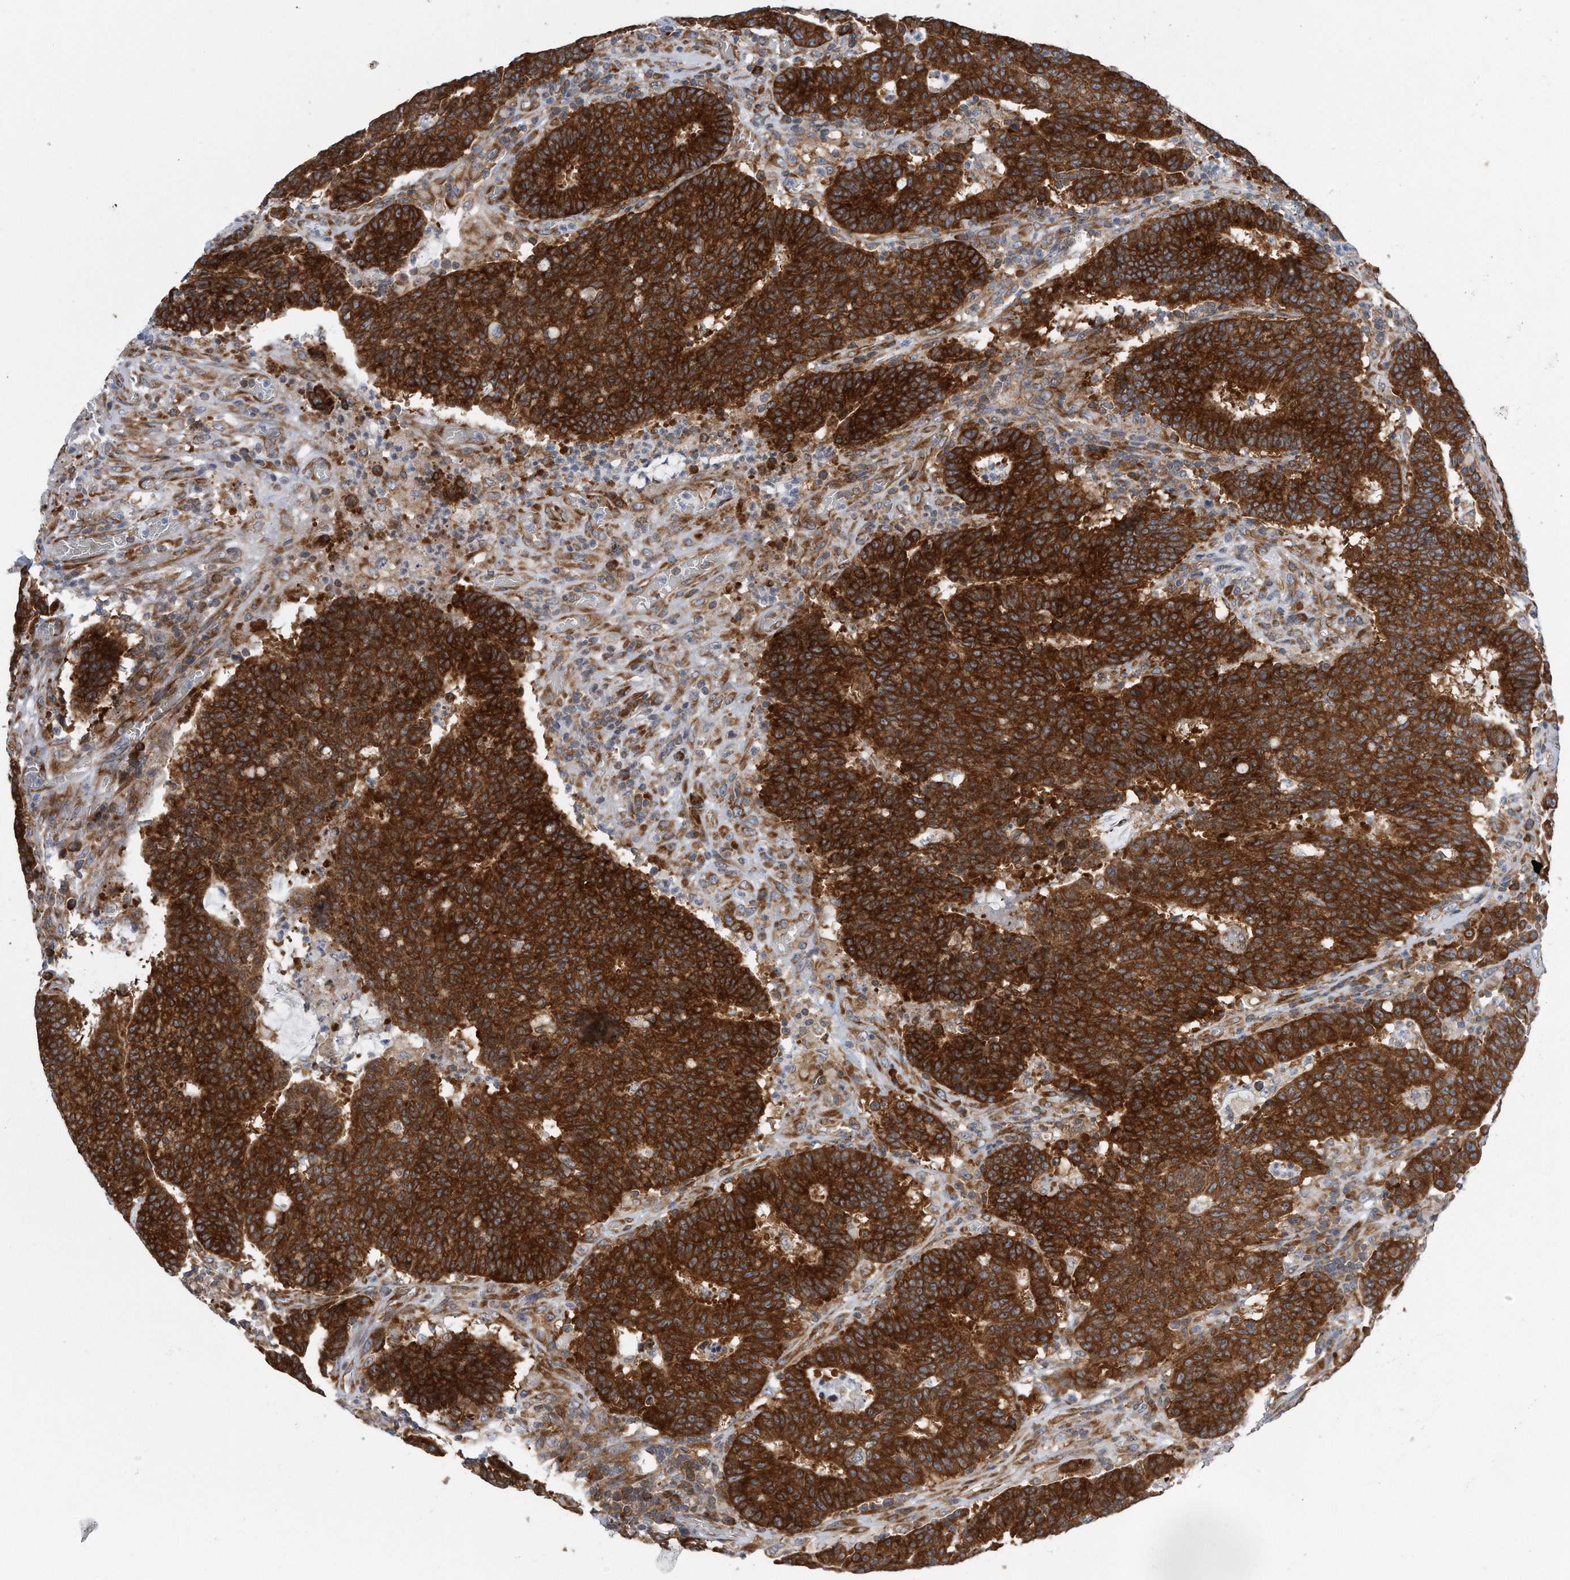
{"staining": {"intensity": "strong", "quantity": ">75%", "location": "cytoplasmic/membranous"}, "tissue": "colorectal cancer", "cell_type": "Tumor cells", "image_type": "cancer", "snomed": [{"axis": "morphology", "description": "Adenocarcinoma, NOS"}, {"axis": "topography", "description": "Colon"}], "caption": "Protein analysis of adenocarcinoma (colorectal) tissue reveals strong cytoplasmic/membranous expression in about >75% of tumor cells.", "gene": "RPL26L1", "patient": {"sex": "female", "age": 75}}